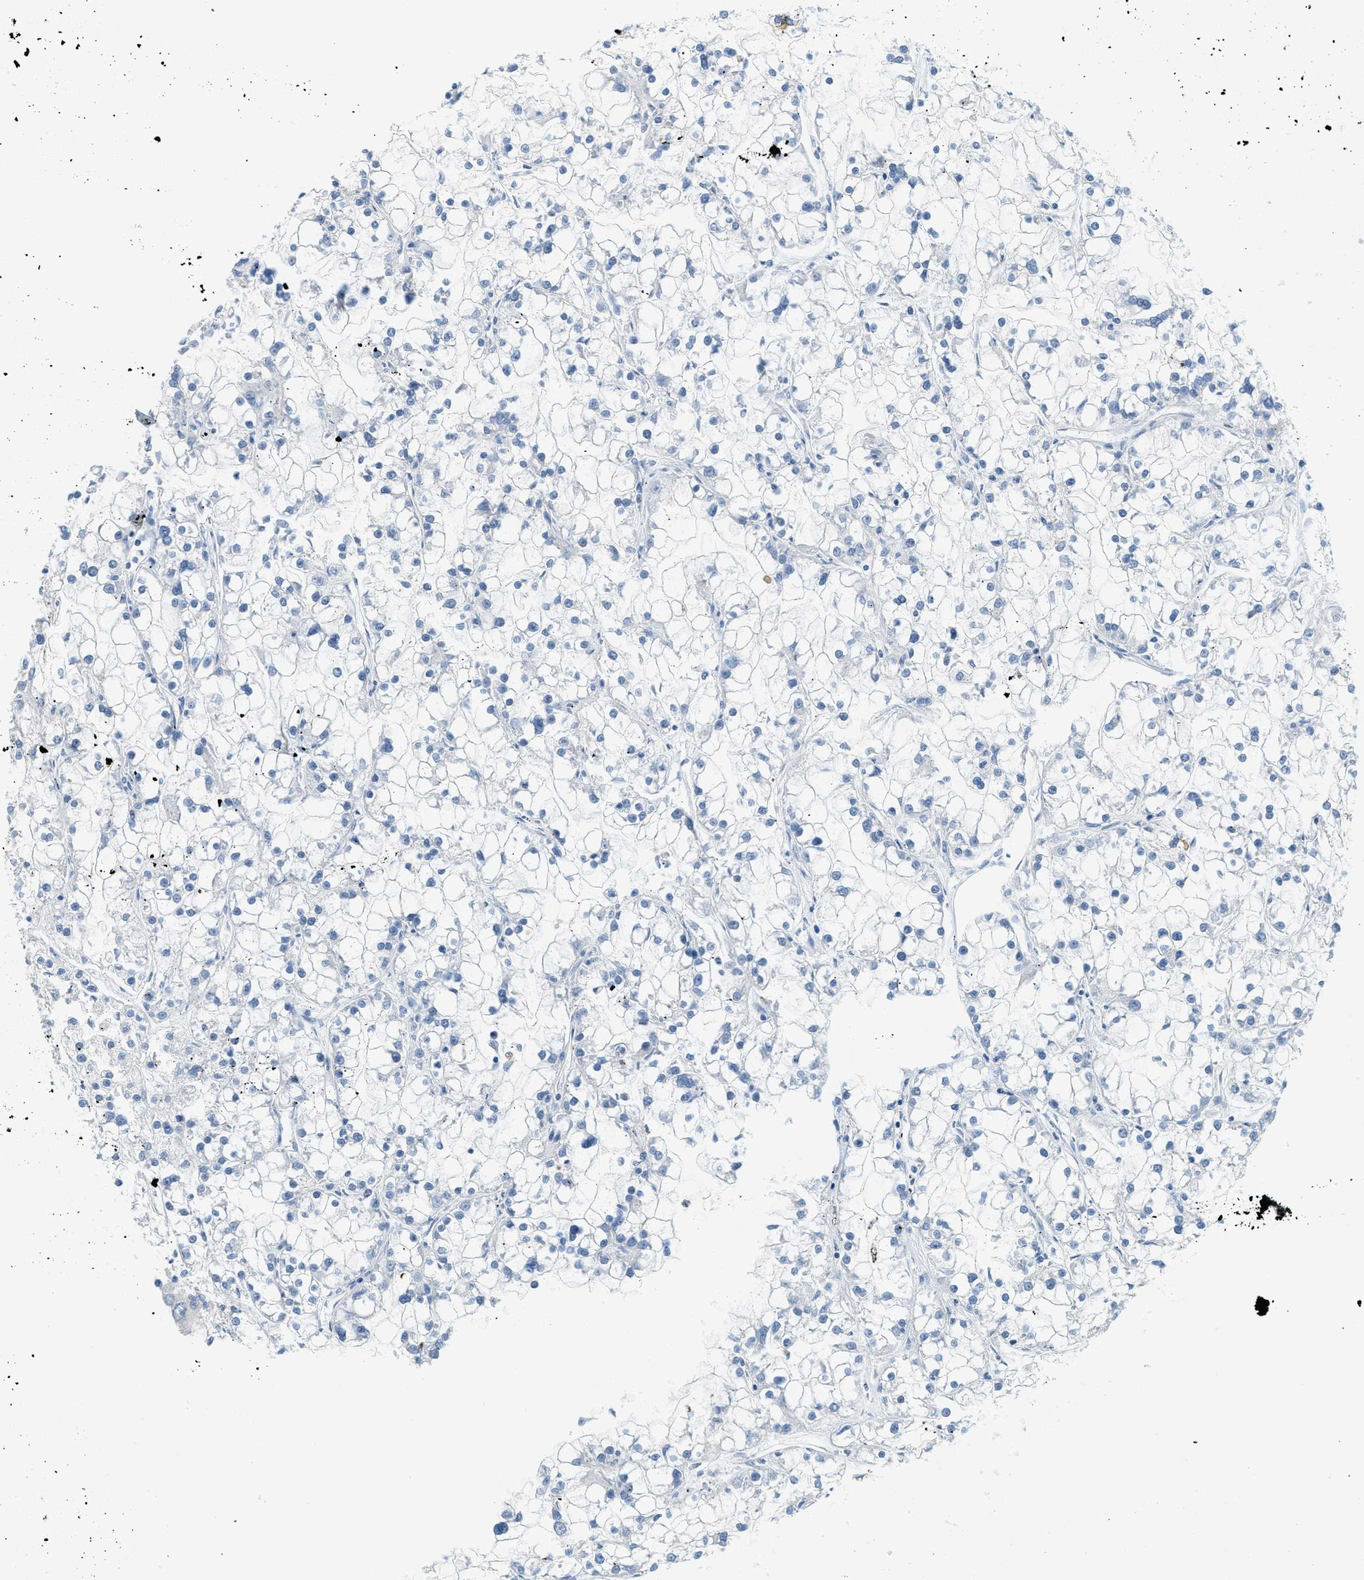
{"staining": {"intensity": "negative", "quantity": "none", "location": "none"}, "tissue": "renal cancer", "cell_type": "Tumor cells", "image_type": "cancer", "snomed": [{"axis": "morphology", "description": "Adenocarcinoma, NOS"}, {"axis": "topography", "description": "Kidney"}], "caption": "An image of human renal adenocarcinoma is negative for staining in tumor cells. The staining is performed using DAB (3,3'-diaminobenzidine) brown chromogen with nuclei counter-stained in using hematoxylin.", "gene": "CYP4X1", "patient": {"sex": "female", "age": 52}}